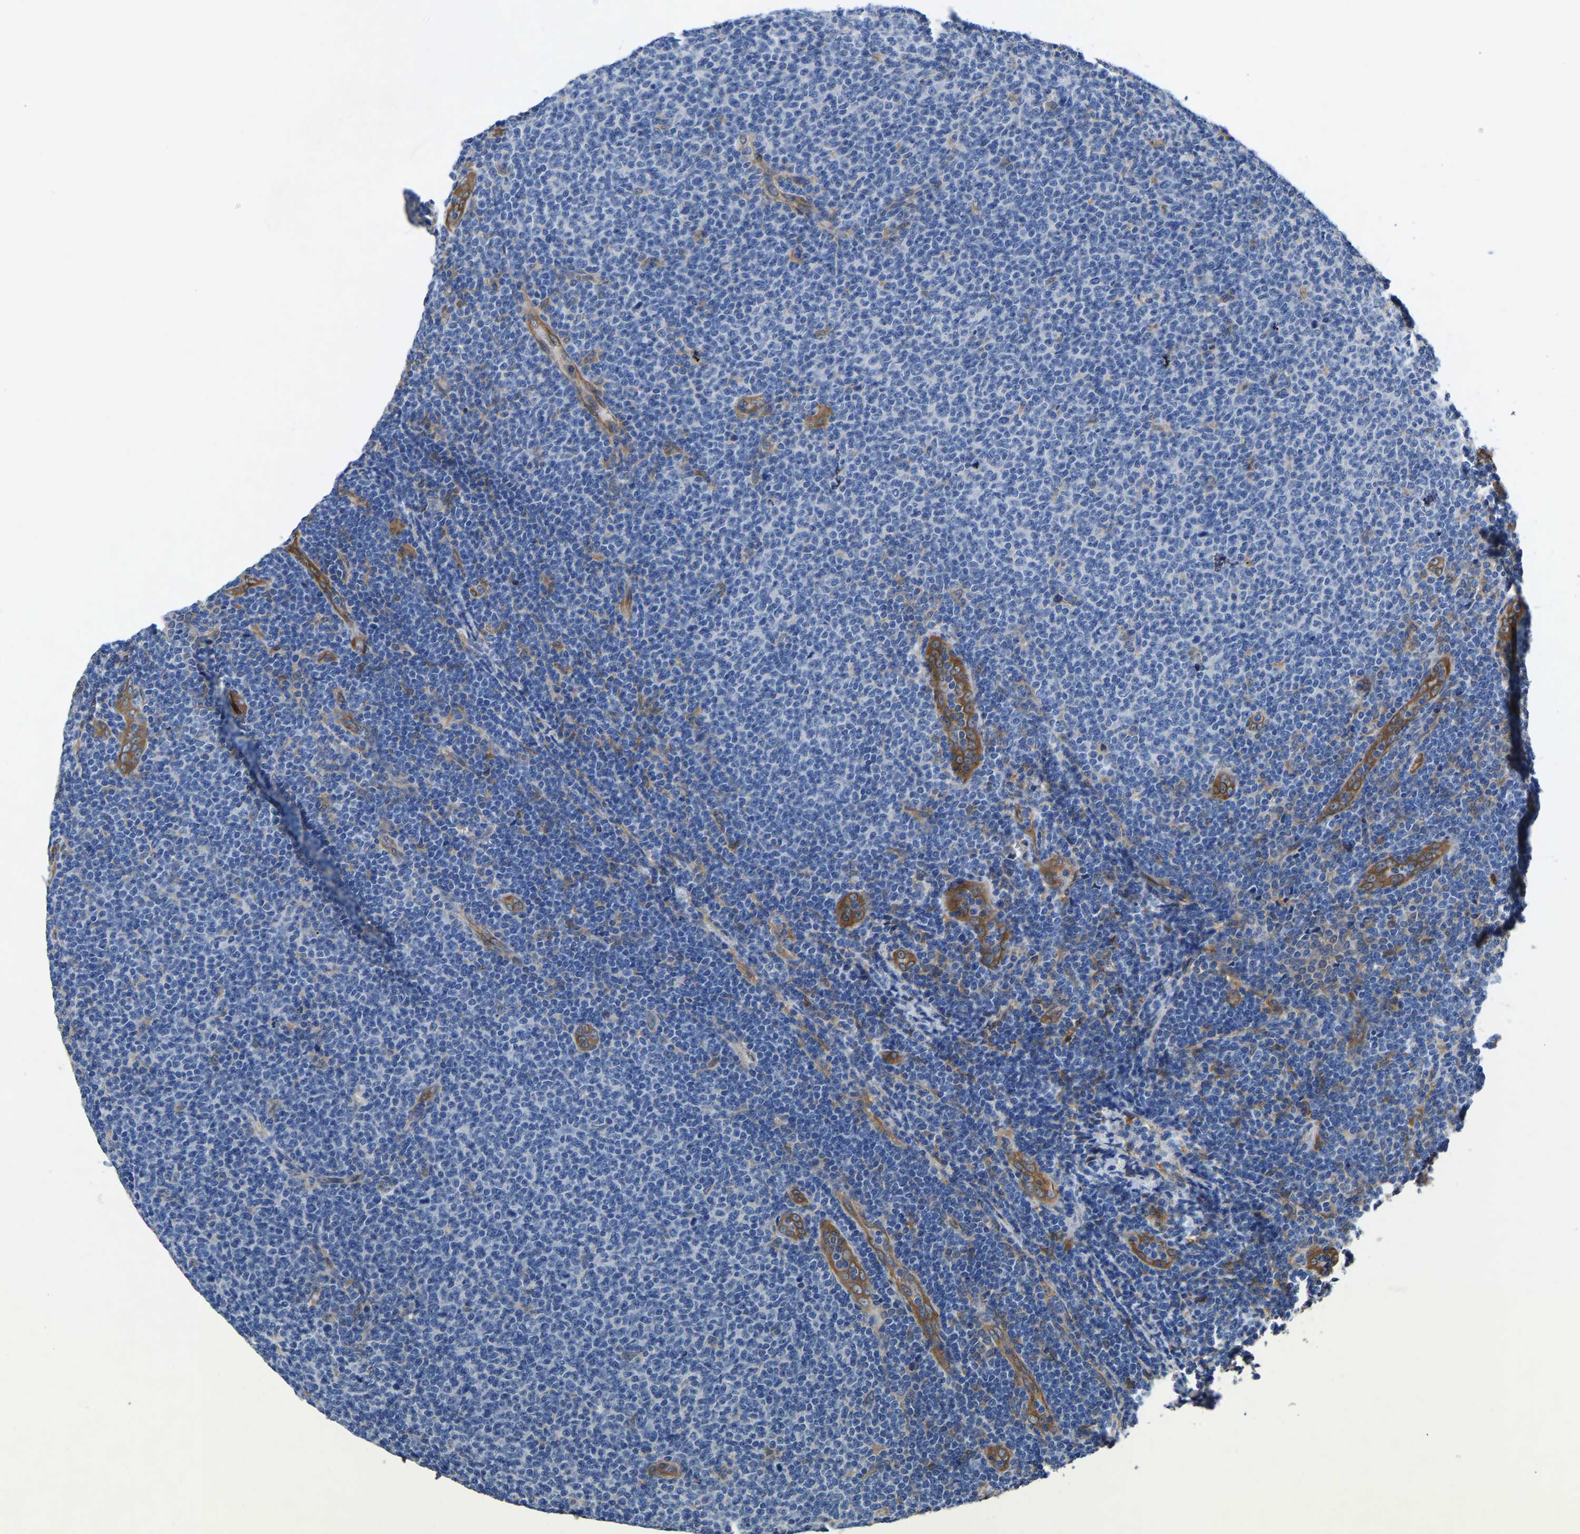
{"staining": {"intensity": "negative", "quantity": "none", "location": "none"}, "tissue": "lymphoma", "cell_type": "Tumor cells", "image_type": "cancer", "snomed": [{"axis": "morphology", "description": "Malignant lymphoma, non-Hodgkin's type, Low grade"}, {"axis": "topography", "description": "Lymph node"}], "caption": "Protein analysis of lymphoma reveals no significant staining in tumor cells. (DAB (3,3'-diaminobenzidine) IHC visualized using brightfield microscopy, high magnification).", "gene": "ATG2B", "patient": {"sex": "male", "age": 66}}